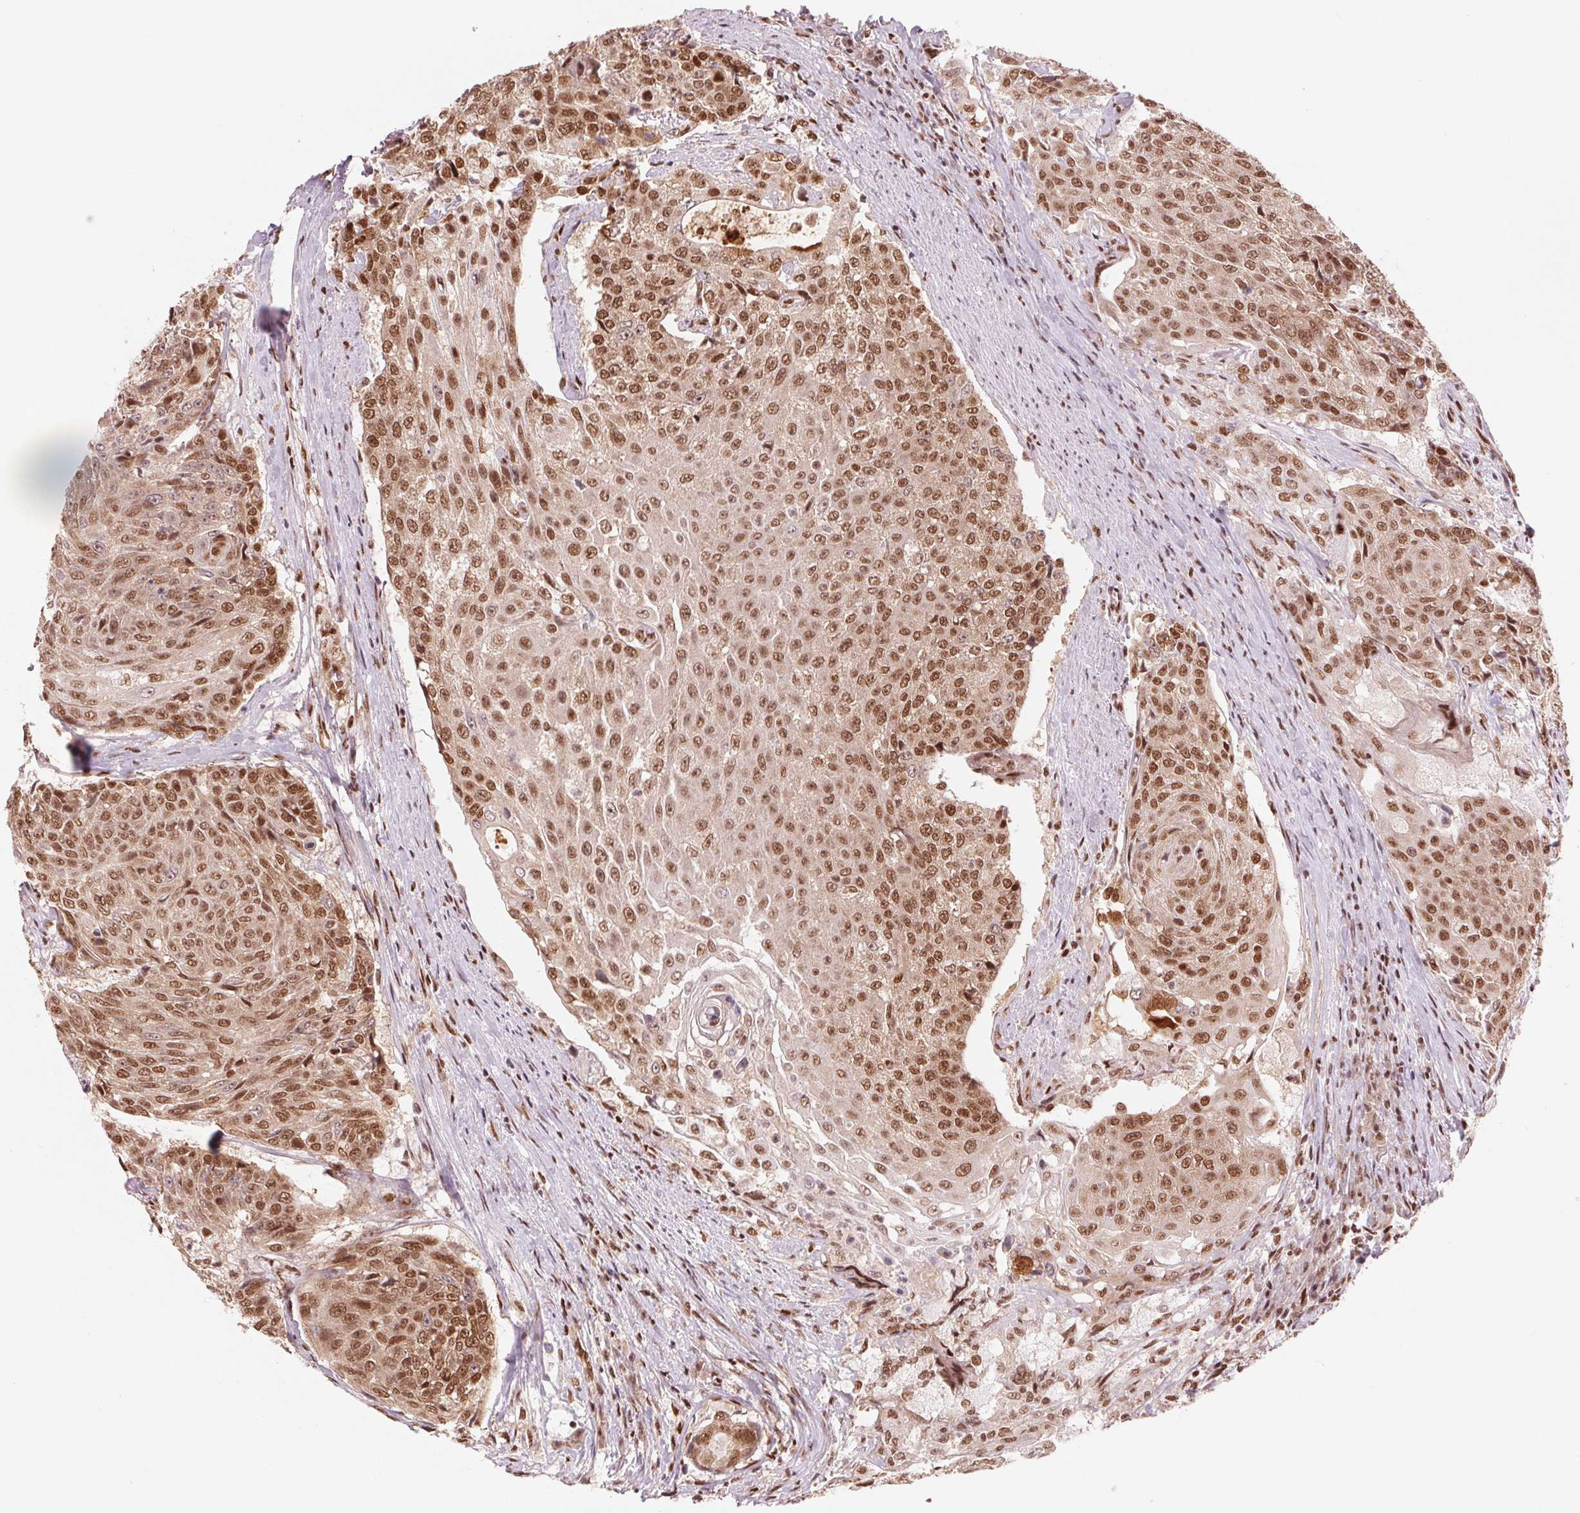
{"staining": {"intensity": "moderate", "quantity": ">75%", "location": "nuclear"}, "tissue": "urothelial cancer", "cell_type": "Tumor cells", "image_type": "cancer", "snomed": [{"axis": "morphology", "description": "Urothelial carcinoma, High grade"}, {"axis": "topography", "description": "Urinary bladder"}], "caption": "High-grade urothelial carcinoma stained with a protein marker reveals moderate staining in tumor cells.", "gene": "TTLL9", "patient": {"sex": "female", "age": 63}}